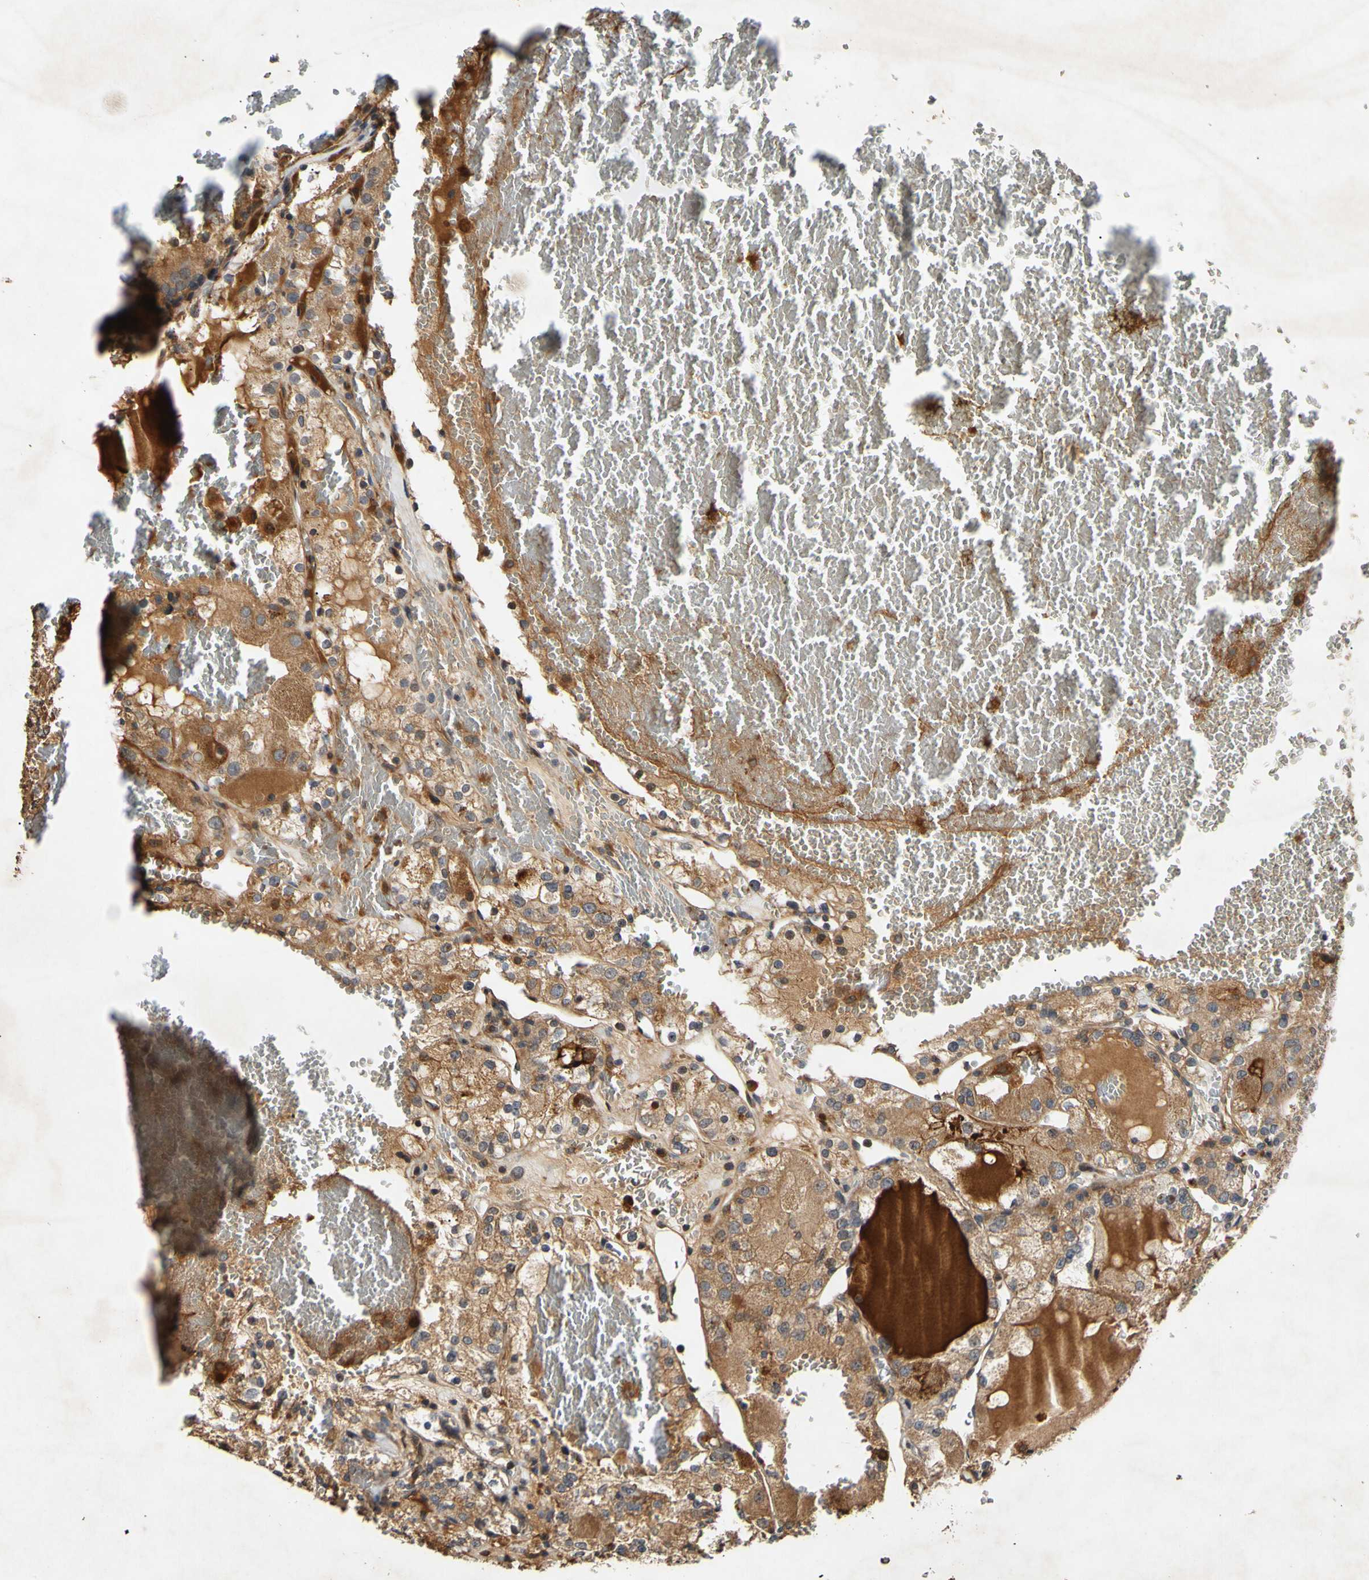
{"staining": {"intensity": "moderate", "quantity": ">75%", "location": "cytoplasmic/membranous"}, "tissue": "renal cancer", "cell_type": "Tumor cells", "image_type": "cancer", "snomed": [{"axis": "morphology", "description": "Normal tissue, NOS"}, {"axis": "morphology", "description": "Adenocarcinoma, NOS"}, {"axis": "topography", "description": "Kidney"}], "caption": "Moderate cytoplasmic/membranous positivity is identified in about >75% of tumor cells in adenocarcinoma (renal). The protein of interest is shown in brown color, while the nuclei are stained blue.", "gene": "PLAT", "patient": {"sex": "male", "age": 61}}